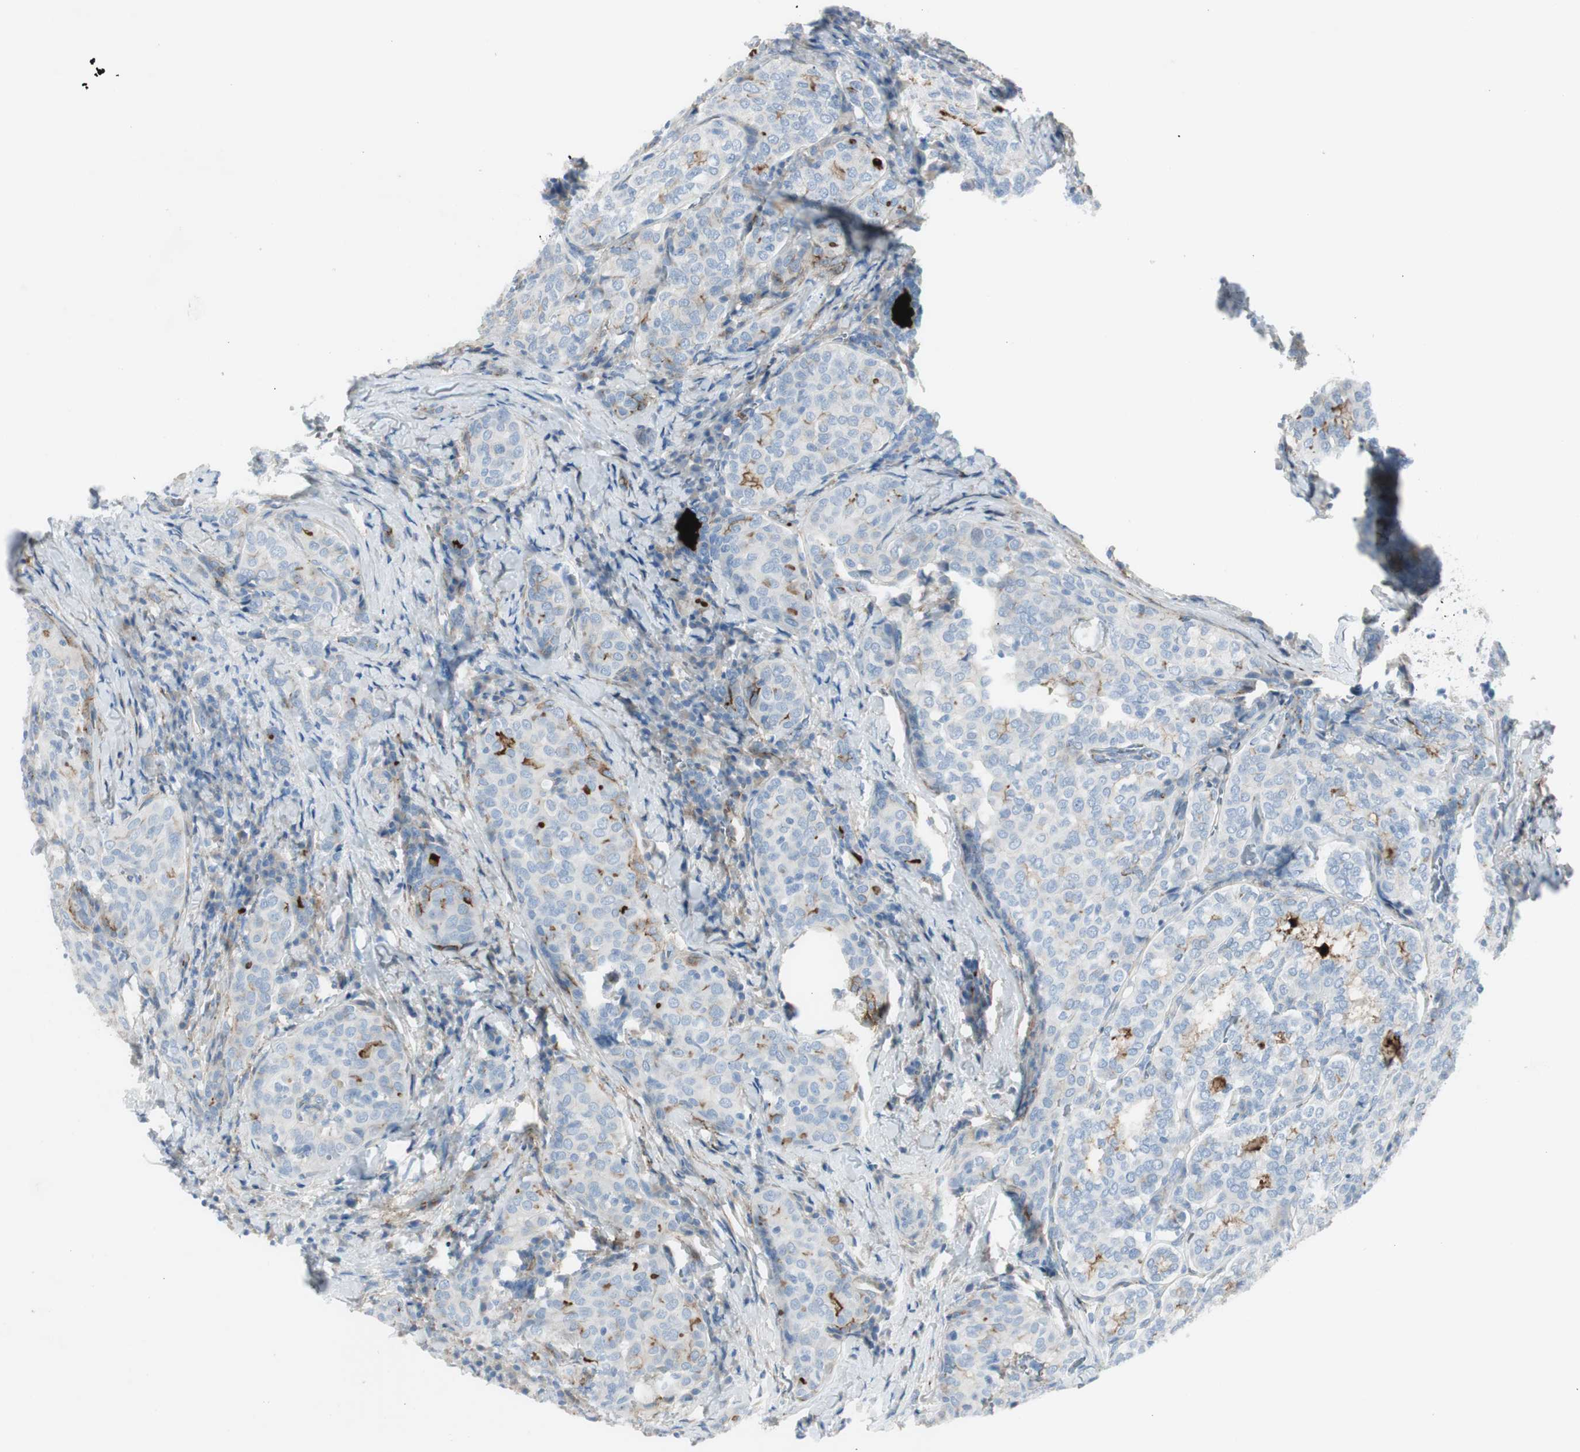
{"staining": {"intensity": "negative", "quantity": "none", "location": "none"}, "tissue": "thyroid cancer", "cell_type": "Tumor cells", "image_type": "cancer", "snomed": [{"axis": "morphology", "description": "Normal tissue, NOS"}, {"axis": "morphology", "description": "Papillary adenocarcinoma, NOS"}, {"axis": "topography", "description": "Thyroid gland"}], "caption": "Immunohistochemistry photomicrograph of human thyroid papillary adenocarcinoma stained for a protein (brown), which demonstrates no positivity in tumor cells.", "gene": "CACNA2D1", "patient": {"sex": "female", "age": 30}}